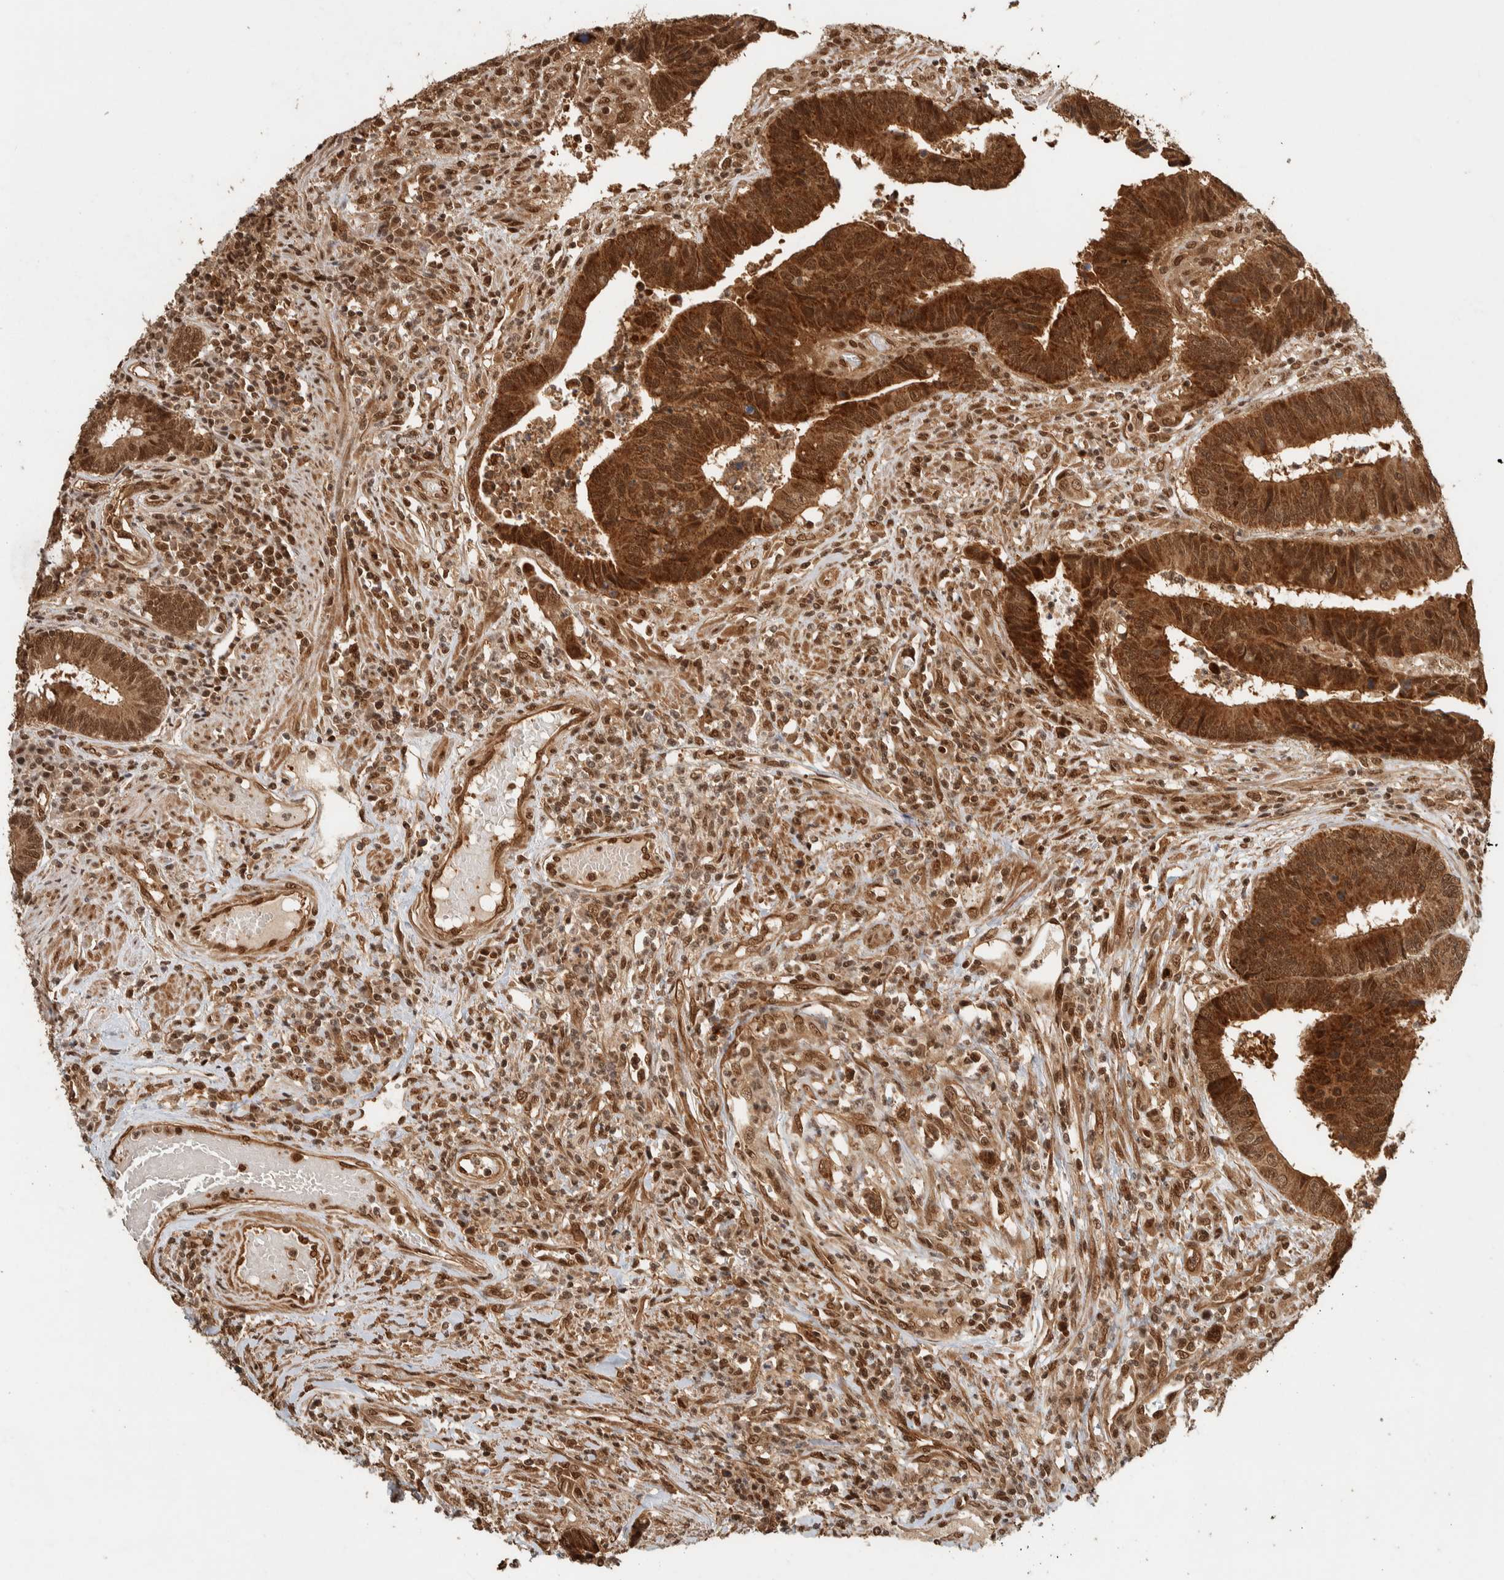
{"staining": {"intensity": "strong", "quantity": ">75%", "location": "cytoplasmic/membranous,nuclear"}, "tissue": "colorectal cancer", "cell_type": "Tumor cells", "image_type": "cancer", "snomed": [{"axis": "morphology", "description": "Adenocarcinoma, NOS"}, {"axis": "topography", "description": "Rectum"}], "caption": "Colorectal adenocarcinoma was stained to show a protein in brown. There is high levels of strong cytoplasmic/membranous and nuclear positivity in about >75% of tumor cells.", "gene": "ZBTB2", "patient": {"sex": "male", "age": 84}}